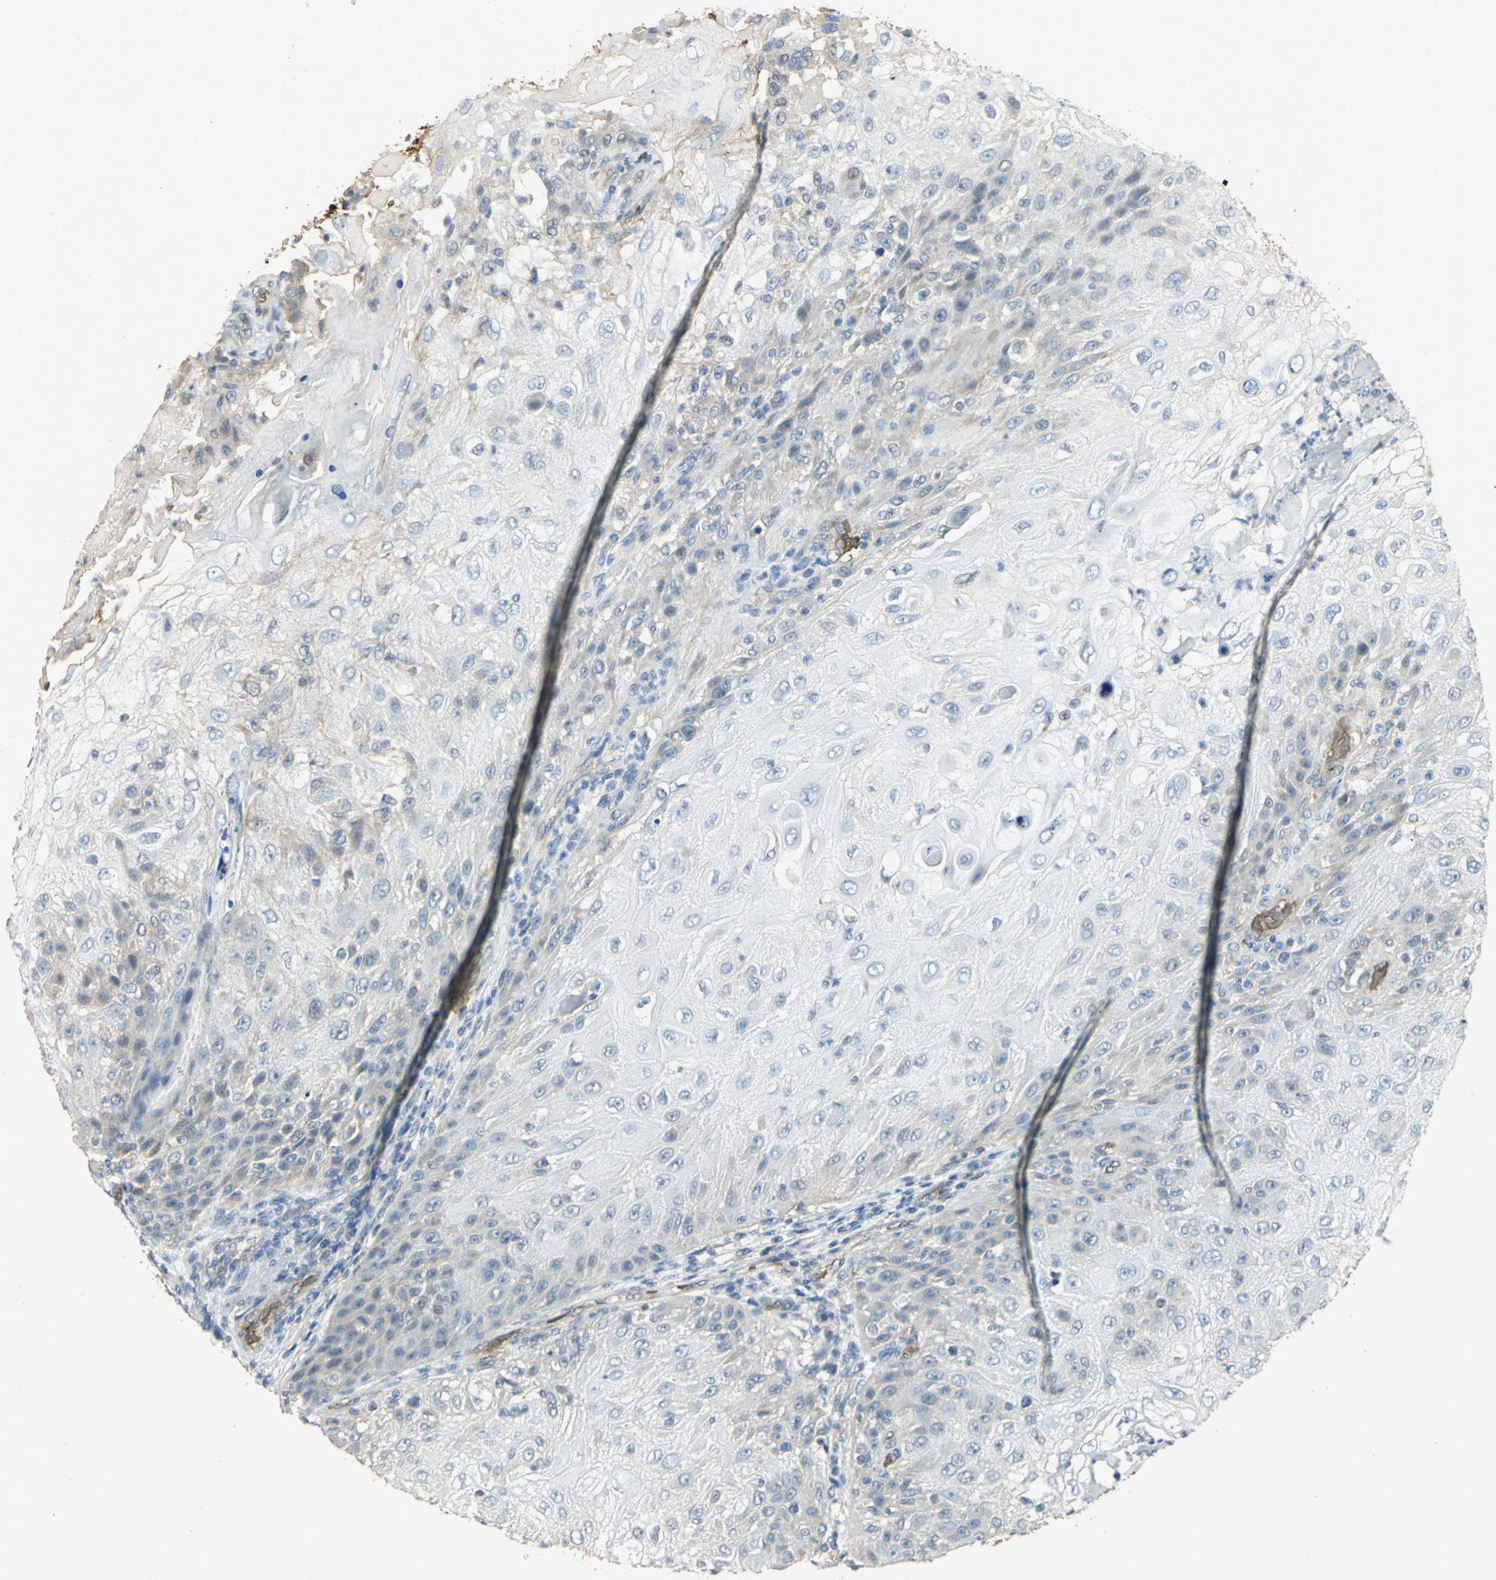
{"staining": {"intensity": "weak", "quantity": "<25%", "location": "cytoplasmic/membranous"}, "tissue": "skin cancer", "cell_type": "Tumor cells", "image_type": "cancer", "snomed": [{"axis": "morphology", "description": "Normal tissue, NOS"}, {"axis": "morphology", "description": "Squamous cell carcinoma, NOS"}, {"axis": "topography", "description": "Skin"}], "caption": "The histopathology image shows no staining of tumor cells in squamous cell carcinoma (skin).", "gene": "DDAH1", "patient": {"sex": "female", "age": 83}}